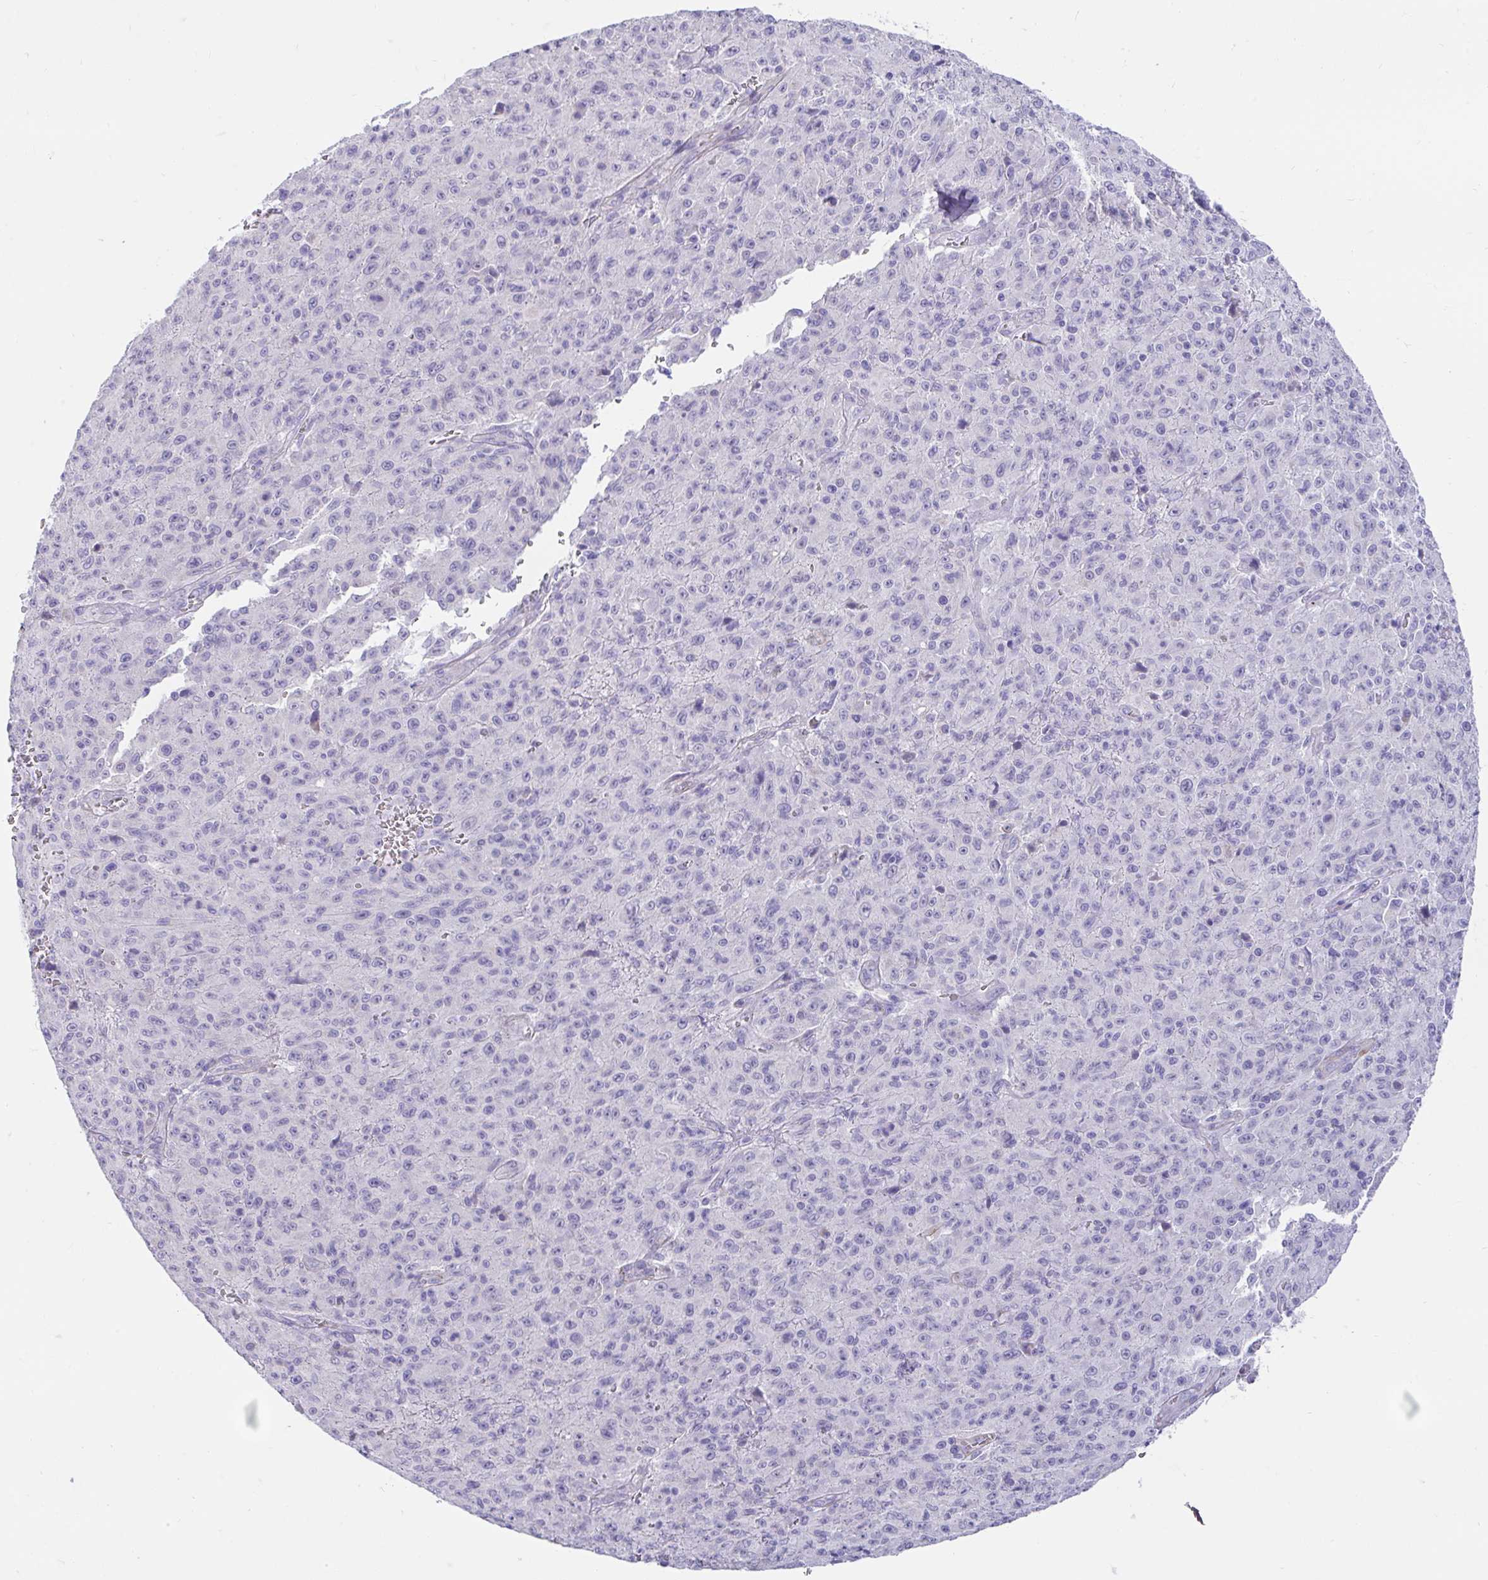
{"staining": {"intensity": "negative", "quantity": "none", "location": "none"}, "tissue": "melanoma", "cell_type": "Tumor cells", "image_type": "cancer", "snomed": [{"axis": "morphology", "description": "Malignant melanoma, NOS"}, {"axis": "topography", "description": "Skin"}], "caption": "Immunohistochemistry (IHC) of melanoma demonstrates no positivity in tumor cells.", "gene": "CCSAP", "patient": {"sex": "male", "age": 46}}